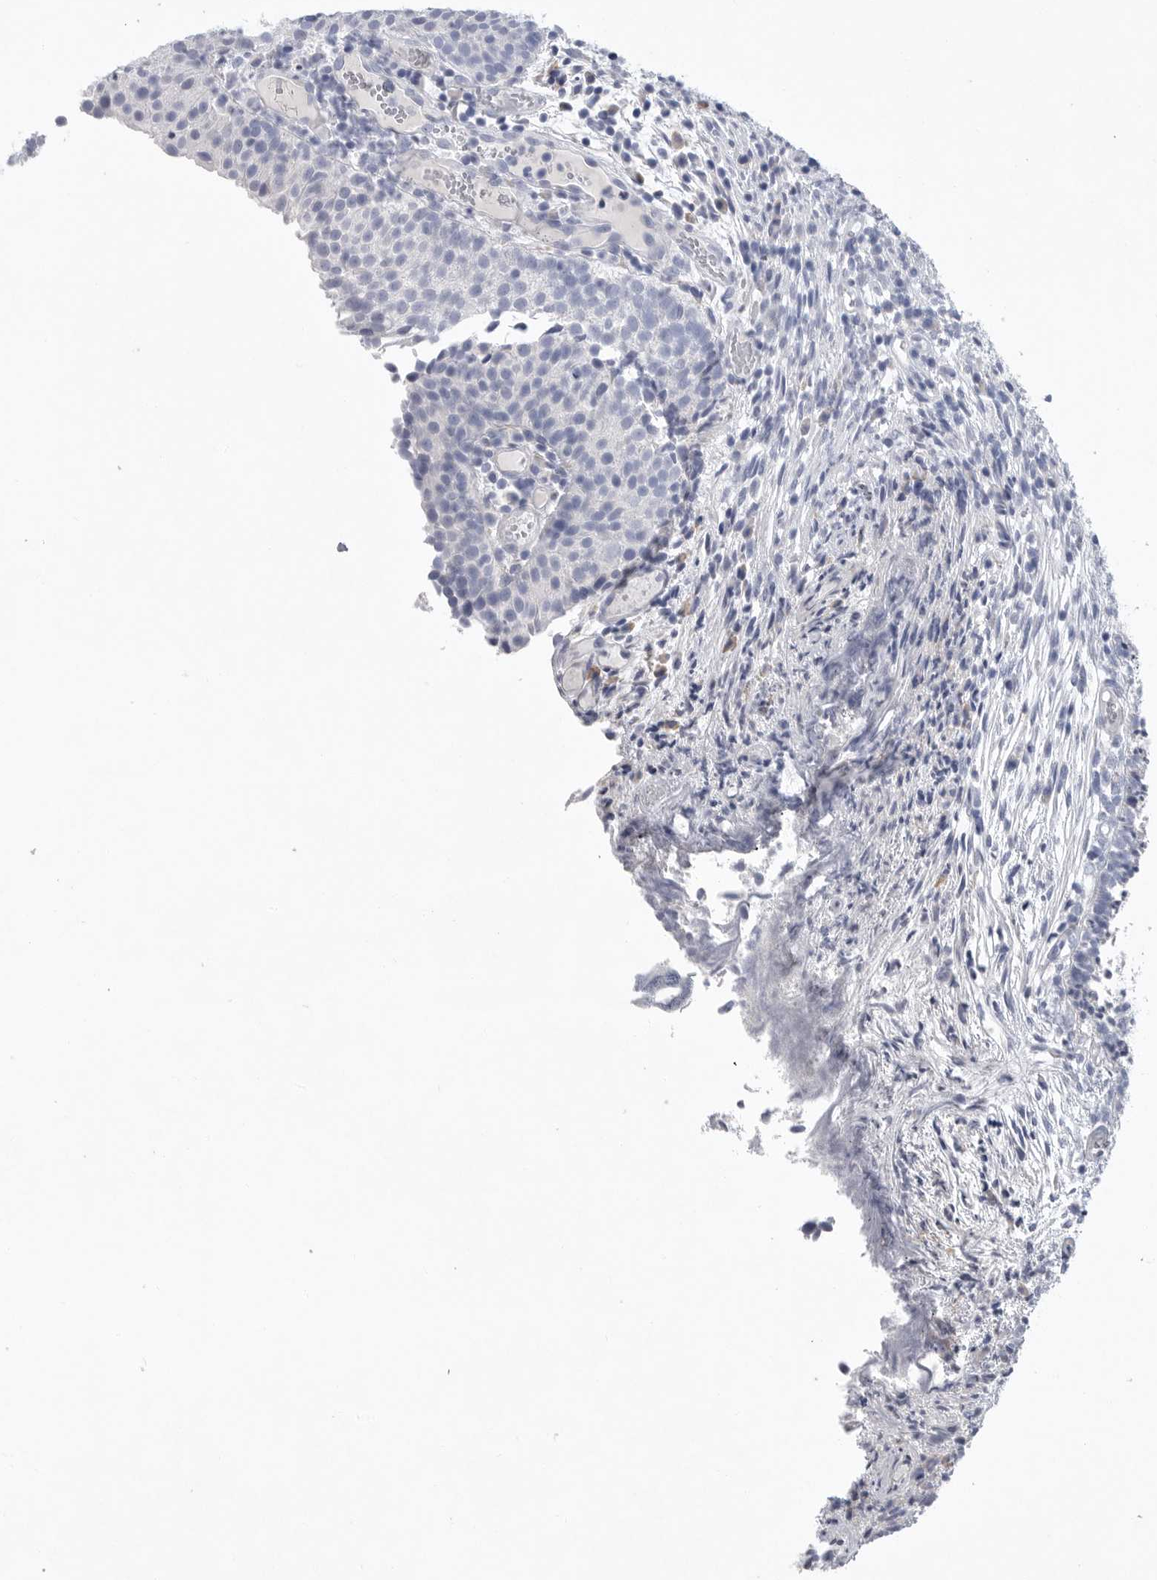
{"staining": {"intensity": "negative", "quantity": "none", "location": "none"}, "tissue": "urothelial cancer", "cell_type": "Tumor cells", "image_type": "cancer", "snomed": [{"axis": "morphology", "description": "Urothelial carcinoma, Low grade"}, {"axis": "topography", "description": "Urinary bladder"}], "caption": "High magnification brightfield microscopy of low-grade urothelial carcinoma stained with DAB (3,3'-diaminobenzidine) (brown) and counterstained with hematoxylin (blue): tumor cells show no significant expression.", "gene": "CAMK2B", "patient": {"sex": "male", "age": 86}}